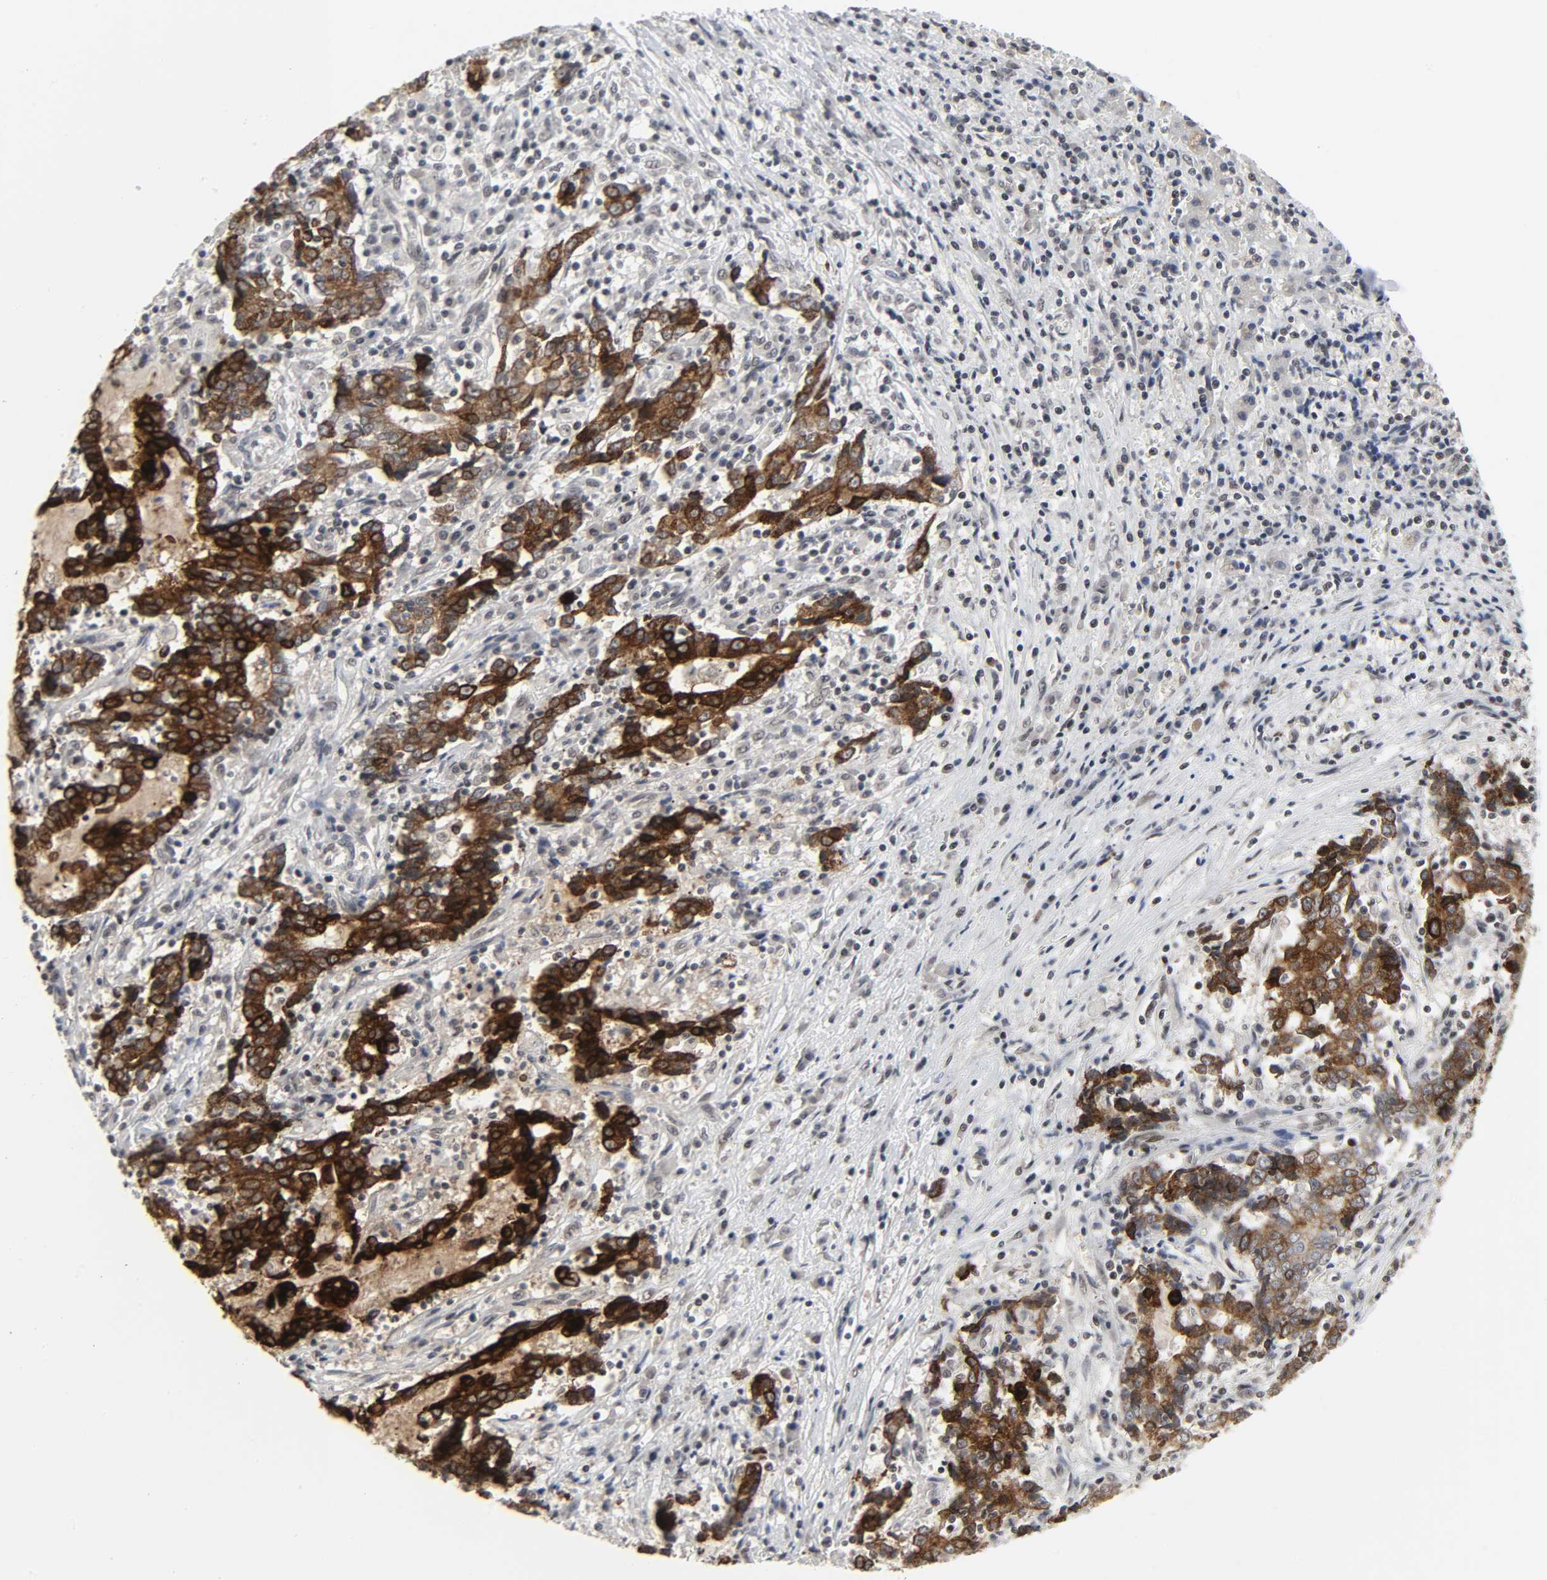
{"staining": {"intensity": "strong", "quantity": ">75%", "location": "cytoplasmic/membranous"}, "tissue": "liver cancer", "cell_type": "Tumor cells", "image_type": "cancer", "snomed": [{"axis": "morphology", "description": "Cholangiocarcinoma"}, {"axis": "topography", "description": "Liver"}], "caption": "Immunohistochemistry (IHC) image of human liver cholangiocarcinoma stained for a protein (brown), which displays high levels of strong cytoplasmic/membranous staining in approximately >75% of tumor cells.", "gene": "MUC1", "patient": {"sex": "male", "age": 57}}